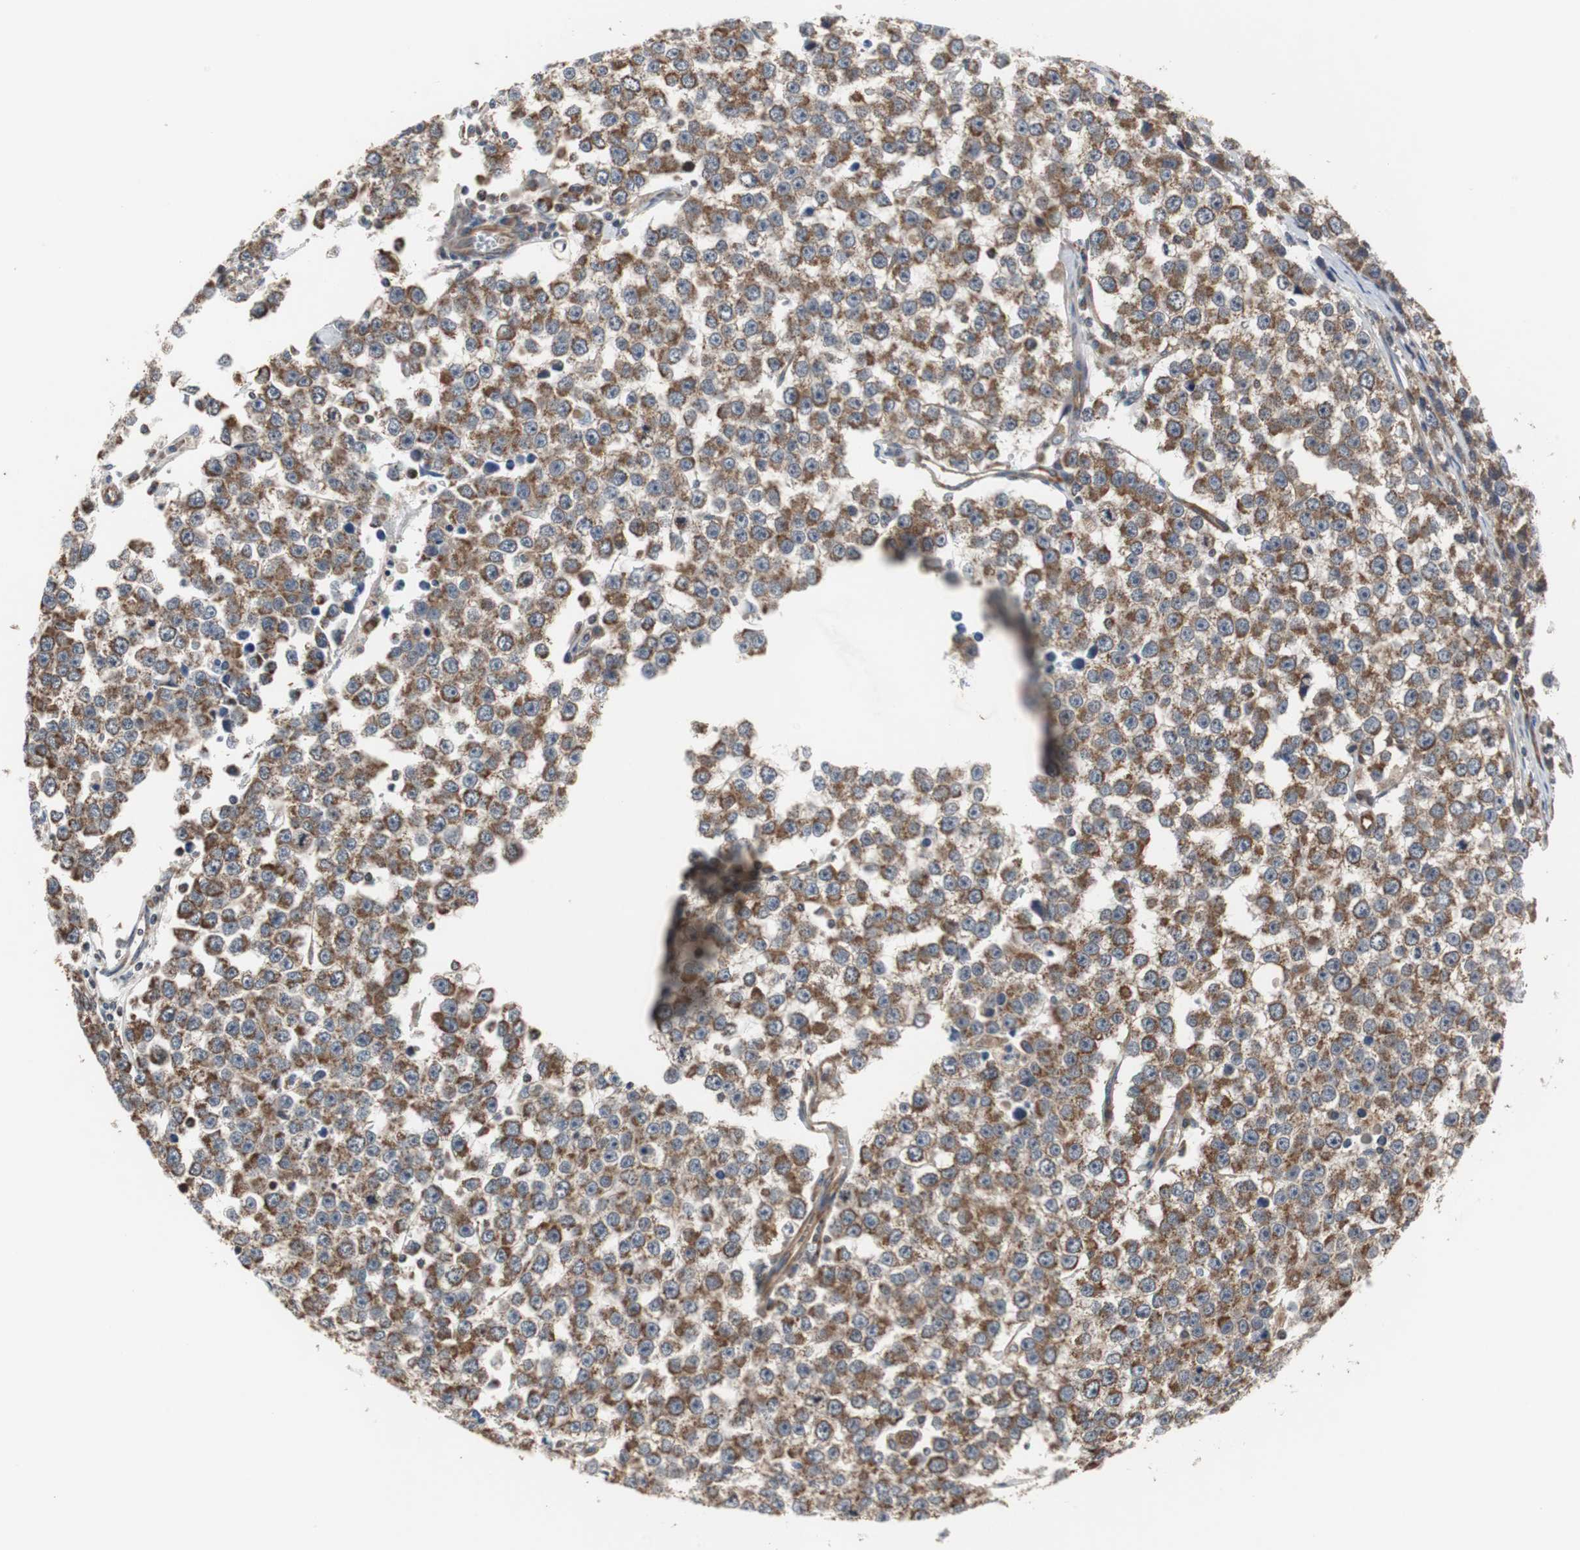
{"staining": {"intensity": "moderate", "quantity": ">75%", "location": "cytoplasmic/membranous"}, "tissue": "testis cancer", "cell_type": "Tumor cells", "image_type": "cancer", "snomed": [{"axis": "morphology", "description": "Seminoma, NOS"}, {"axis": "morphology", "description": "Carcinoma, Embryonal, NOS"}, {"axis": "topography", "description": "Testis"}], "caption": "Protein expression by immunohistochemistry (IHC) displays moderate cytoplasmic/membranous expression in approximately >75% of tumor cells in seminoma (testis).", "gene": "ACTR3", "patient": {"sex": "male", "age": 52}}